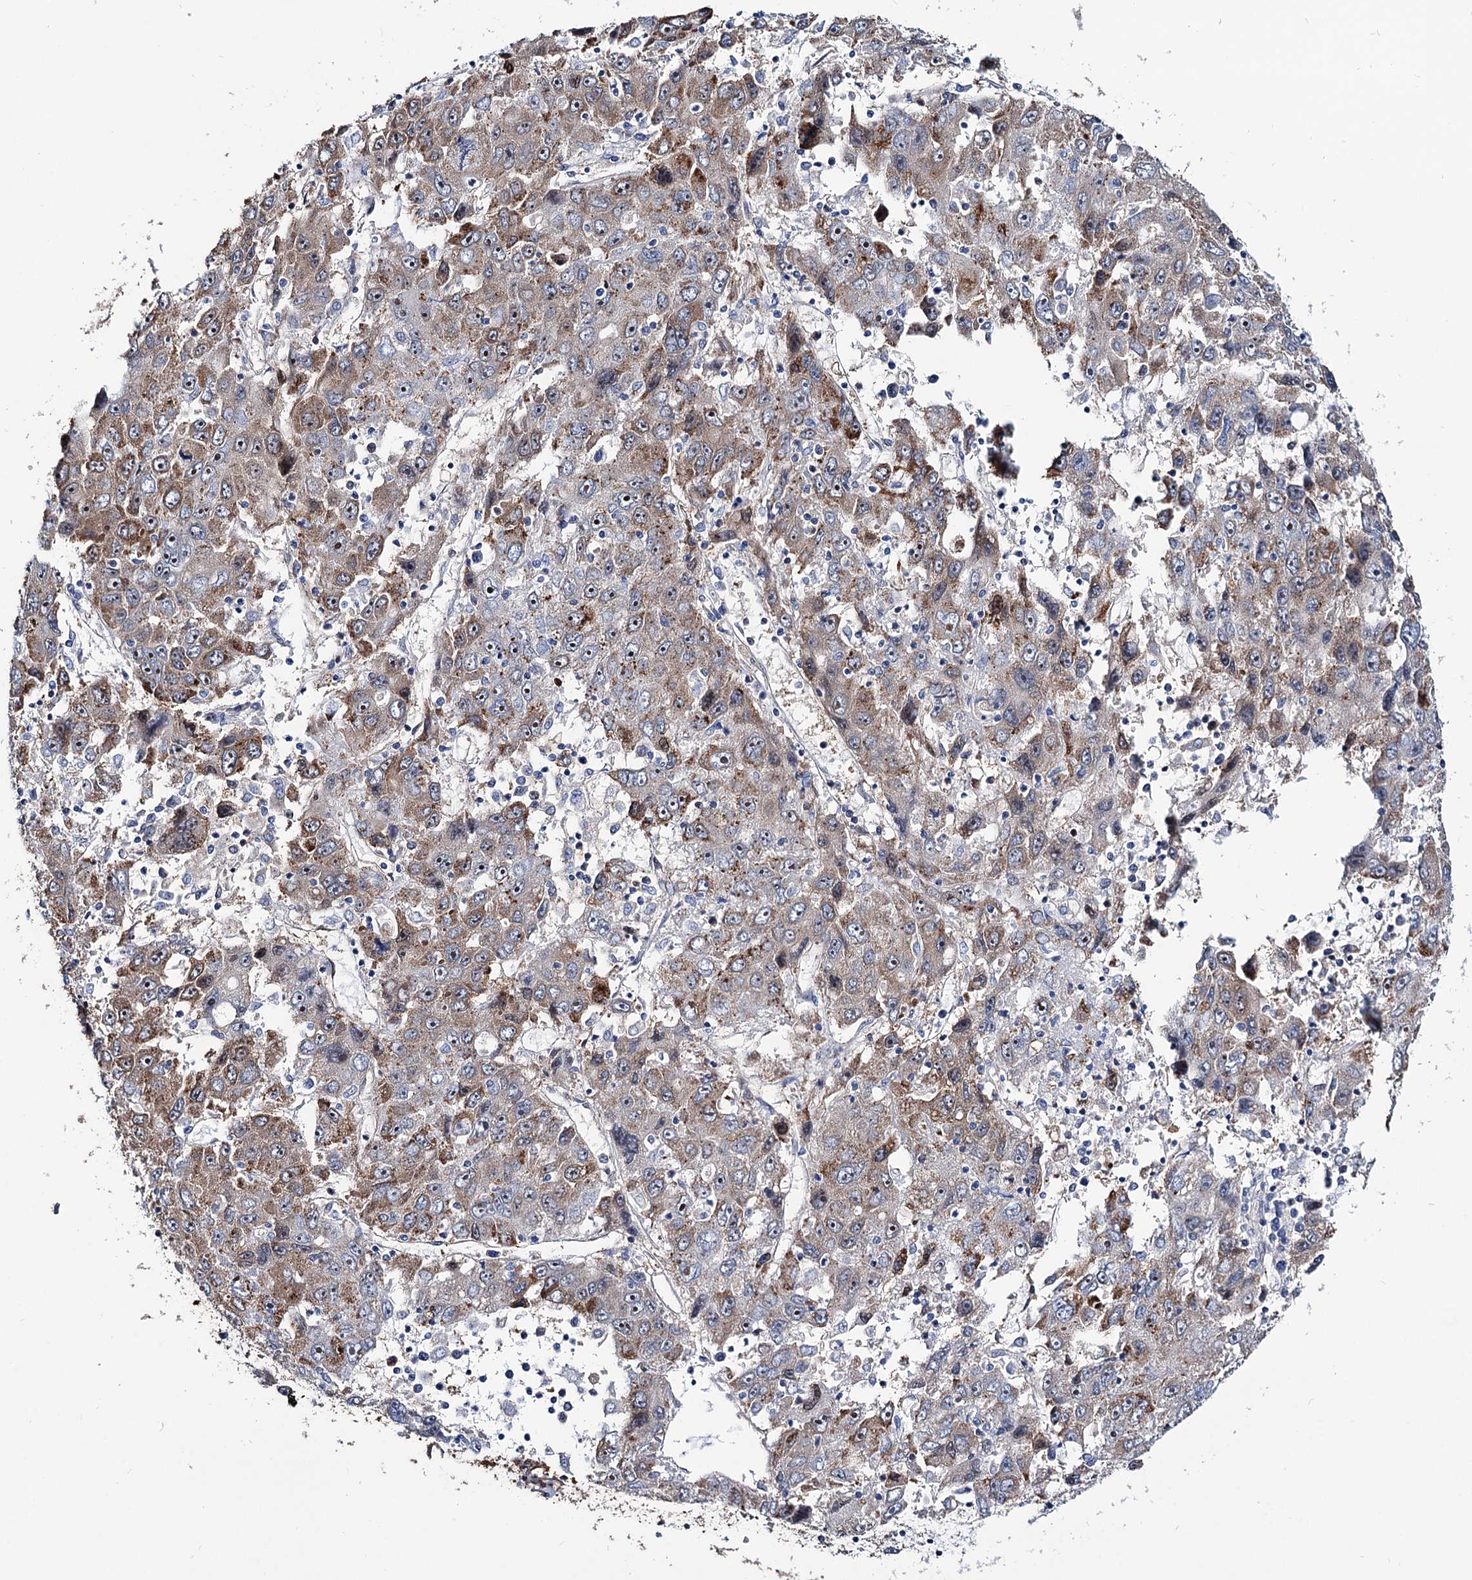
{"staining": {"intensity": "moderate", "quantity": "25%-75%", "location": "cytoplasmic/membranous"}, "tissue": "liver cancer", "cell_type": "Tumor cells", "image_type": "cancer", "snomed": [{"axis": "morphology", "description": "Carcinoma, Hepatocellular, NOS"}, {"axis": "topography", "description": "Liver"}], "caption": "A brown stain highlights moderate cytoplasmic/membranous positivity of a protein in human liver cancer tumor cells.", "gene": "PTDSS2", "patient": {"sex": "male", "age": 49}}